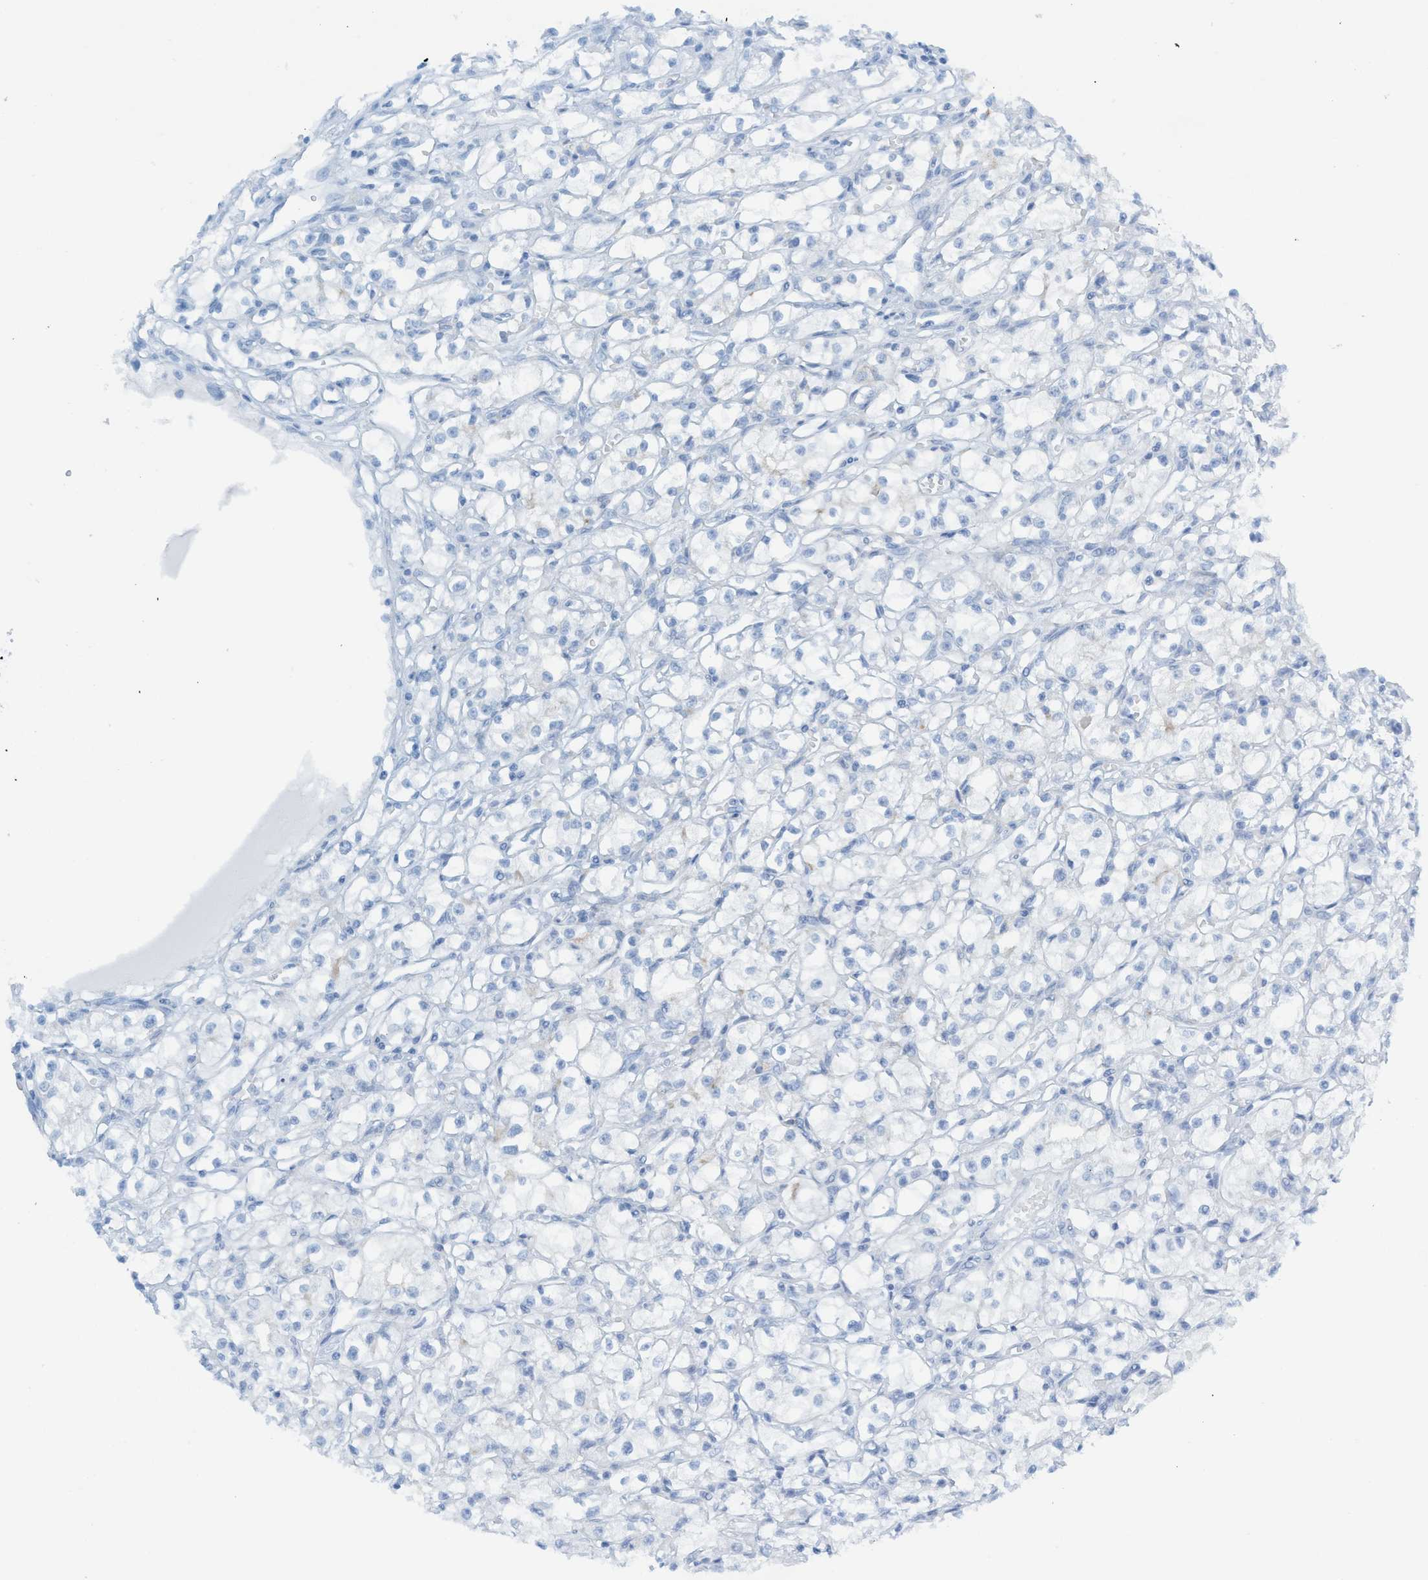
{"staining": {"intensity": "negative", "quantity": "none", "location": "none"}, "tissue": "renal cancer", "cell_type": "Tumor cells", "image_type": "cancer", "snomed": [{"axis": "morphology", "description": "Adenocarcinoma, NOS"}, {"axis": "topography", "description": "Kidney"}], "caption": "Immunohistochemical staining of human renal adenocarcinoma exhibits no significant expression in tumor cells. (Stains: DAB (3,3'-diaminobenzidine) immunohistochemistry with hematoxylin counter stain, Microscopy: brightfield microscopy at high magnification).", "gene": "C21orf62", "patient": {"sex": "male", "age": 56}}